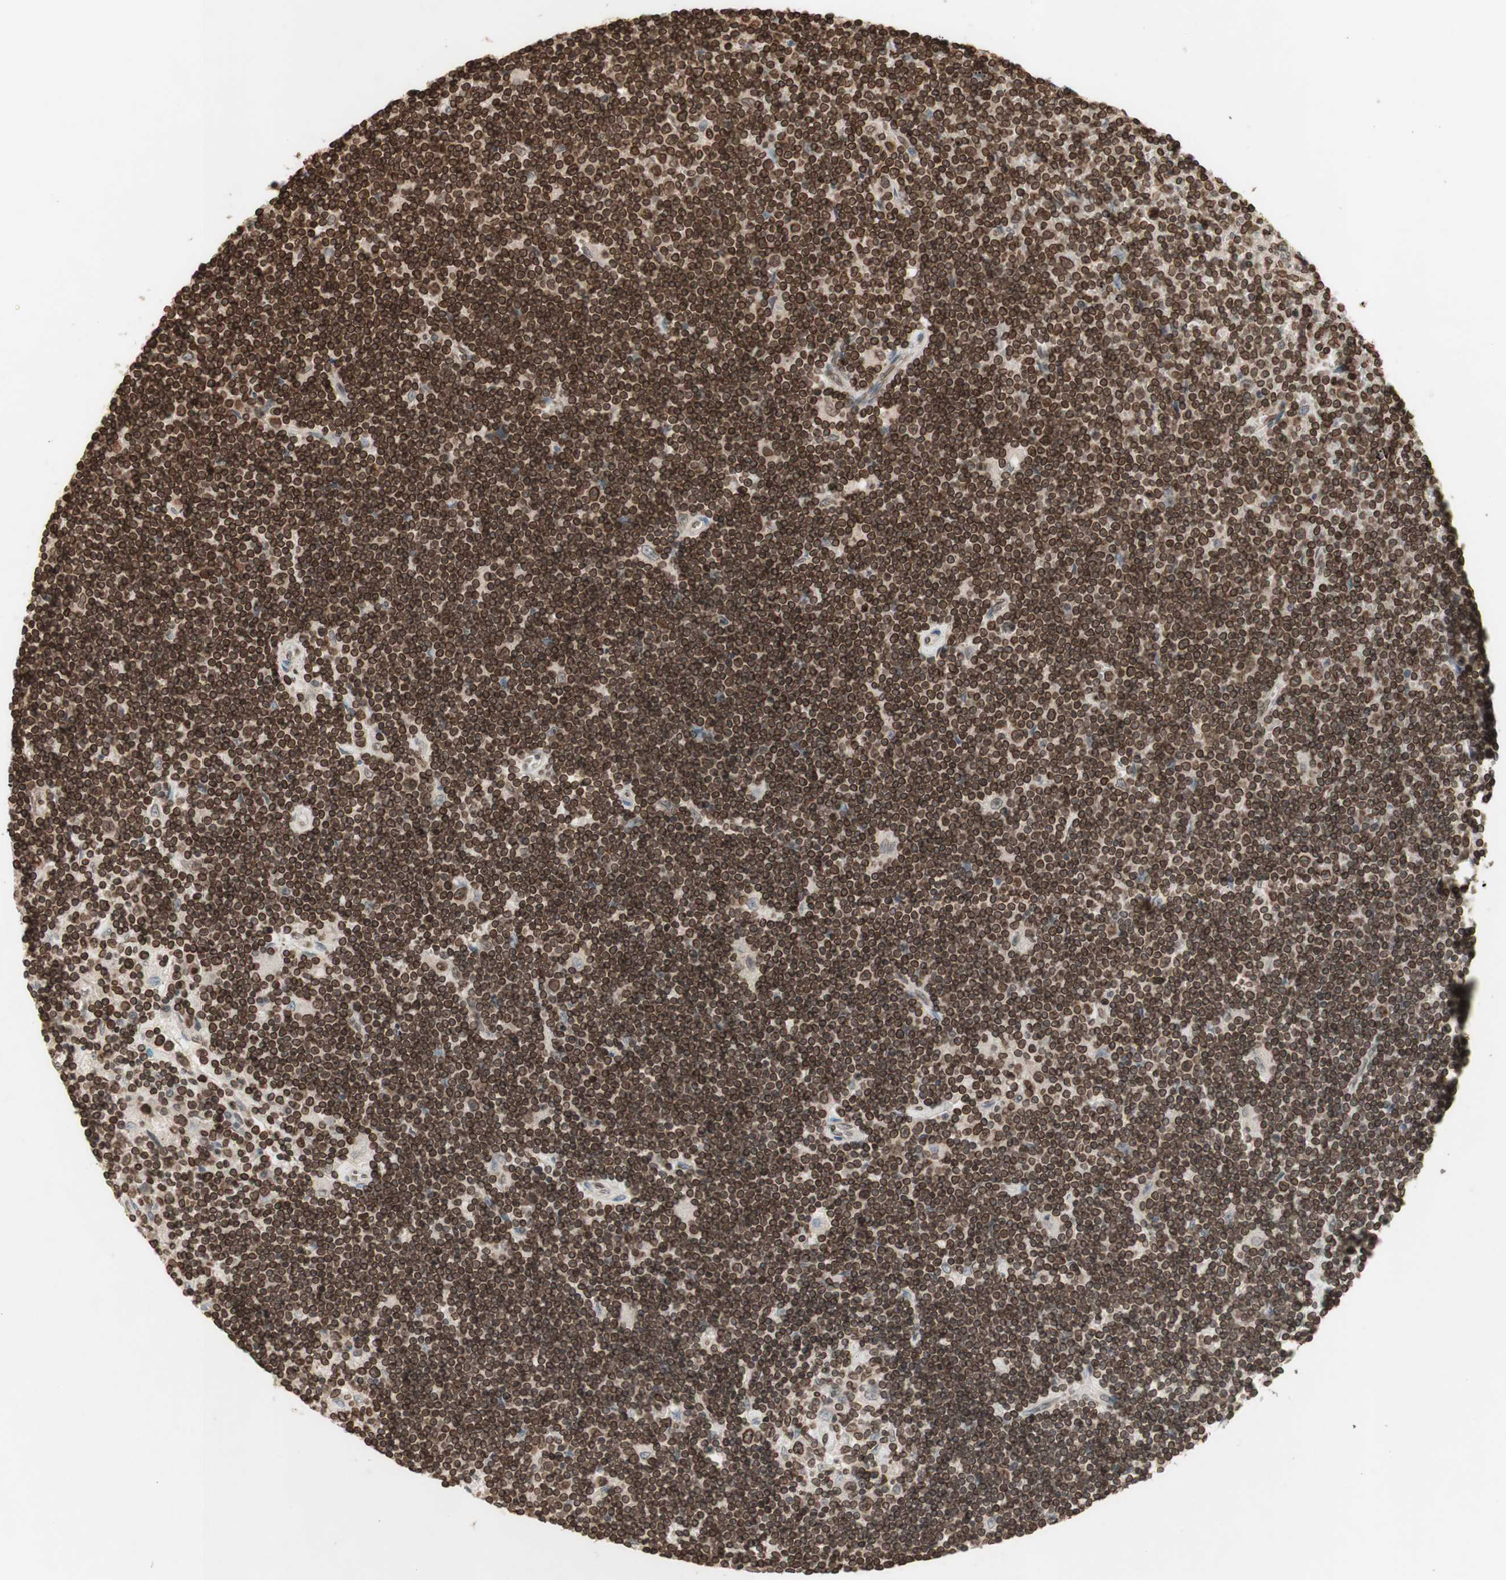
{"staining": {"intensity": "strong", "quantity": "25%-75%", "location": "cytoplasmic/membranous,nuclear"}, "tissue": "lymphoma", "cell_type": "Tumor cells", "image_type": "cancer", "snomed": [{"axis": "morphology", "description": "Malignant lymphoma, non-Hodgkin's type, Low grade"}, {"axis": "topography", "description": "Spleen"}], "caption": "Immunohistochemical staining of lymphoma demonstrates high levels of strong cytoplasmic/membranous and nuclear positivity in approximately 25%-75% of tumor cells. Nuclei are stained in blue.", "gene": "TMPO", "patient": {"sex": "male", "age": 76}}